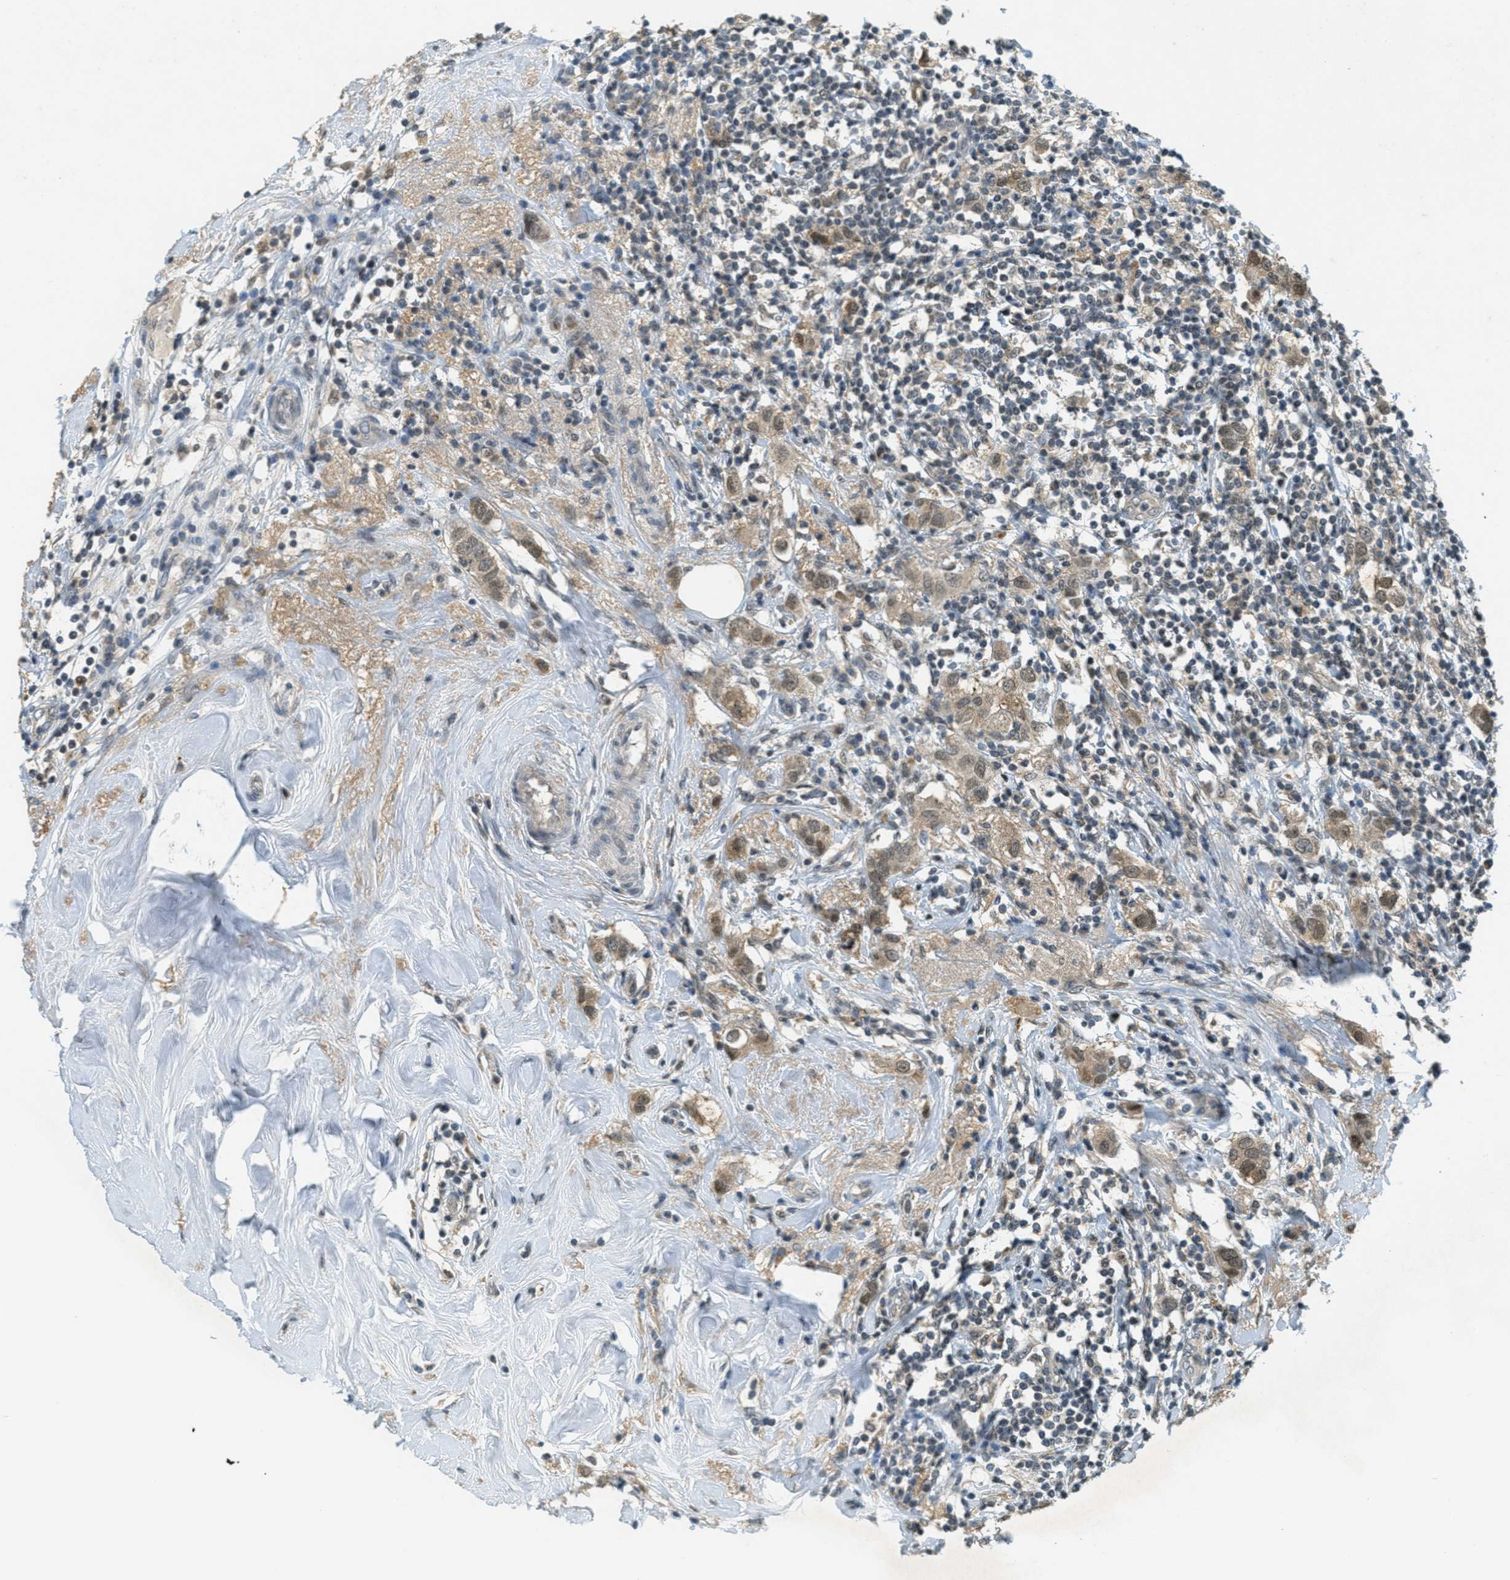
{"staining": {"intensity": "weak", "quantity": ">75%", "location": "cytoplasmic/membranous,nuclear"}, "tissue": "breast cancer", "cell_type": "Tumor cells", "image_type": "cancer", "snomed": [{"axis": "morphology", "description": "Duct carcinoma"}, {"axis": "topography", "description": "Breast"}], "caption": "Breast cancer (invasive ductal carcinoma) stained for a protein (brown) reveals weak cytoplasmic/membranous and nuclear positive positivity in about >75% of tumor cells.", "gene": "TCF20", "patient": {"sex": "female", "age": 50}}